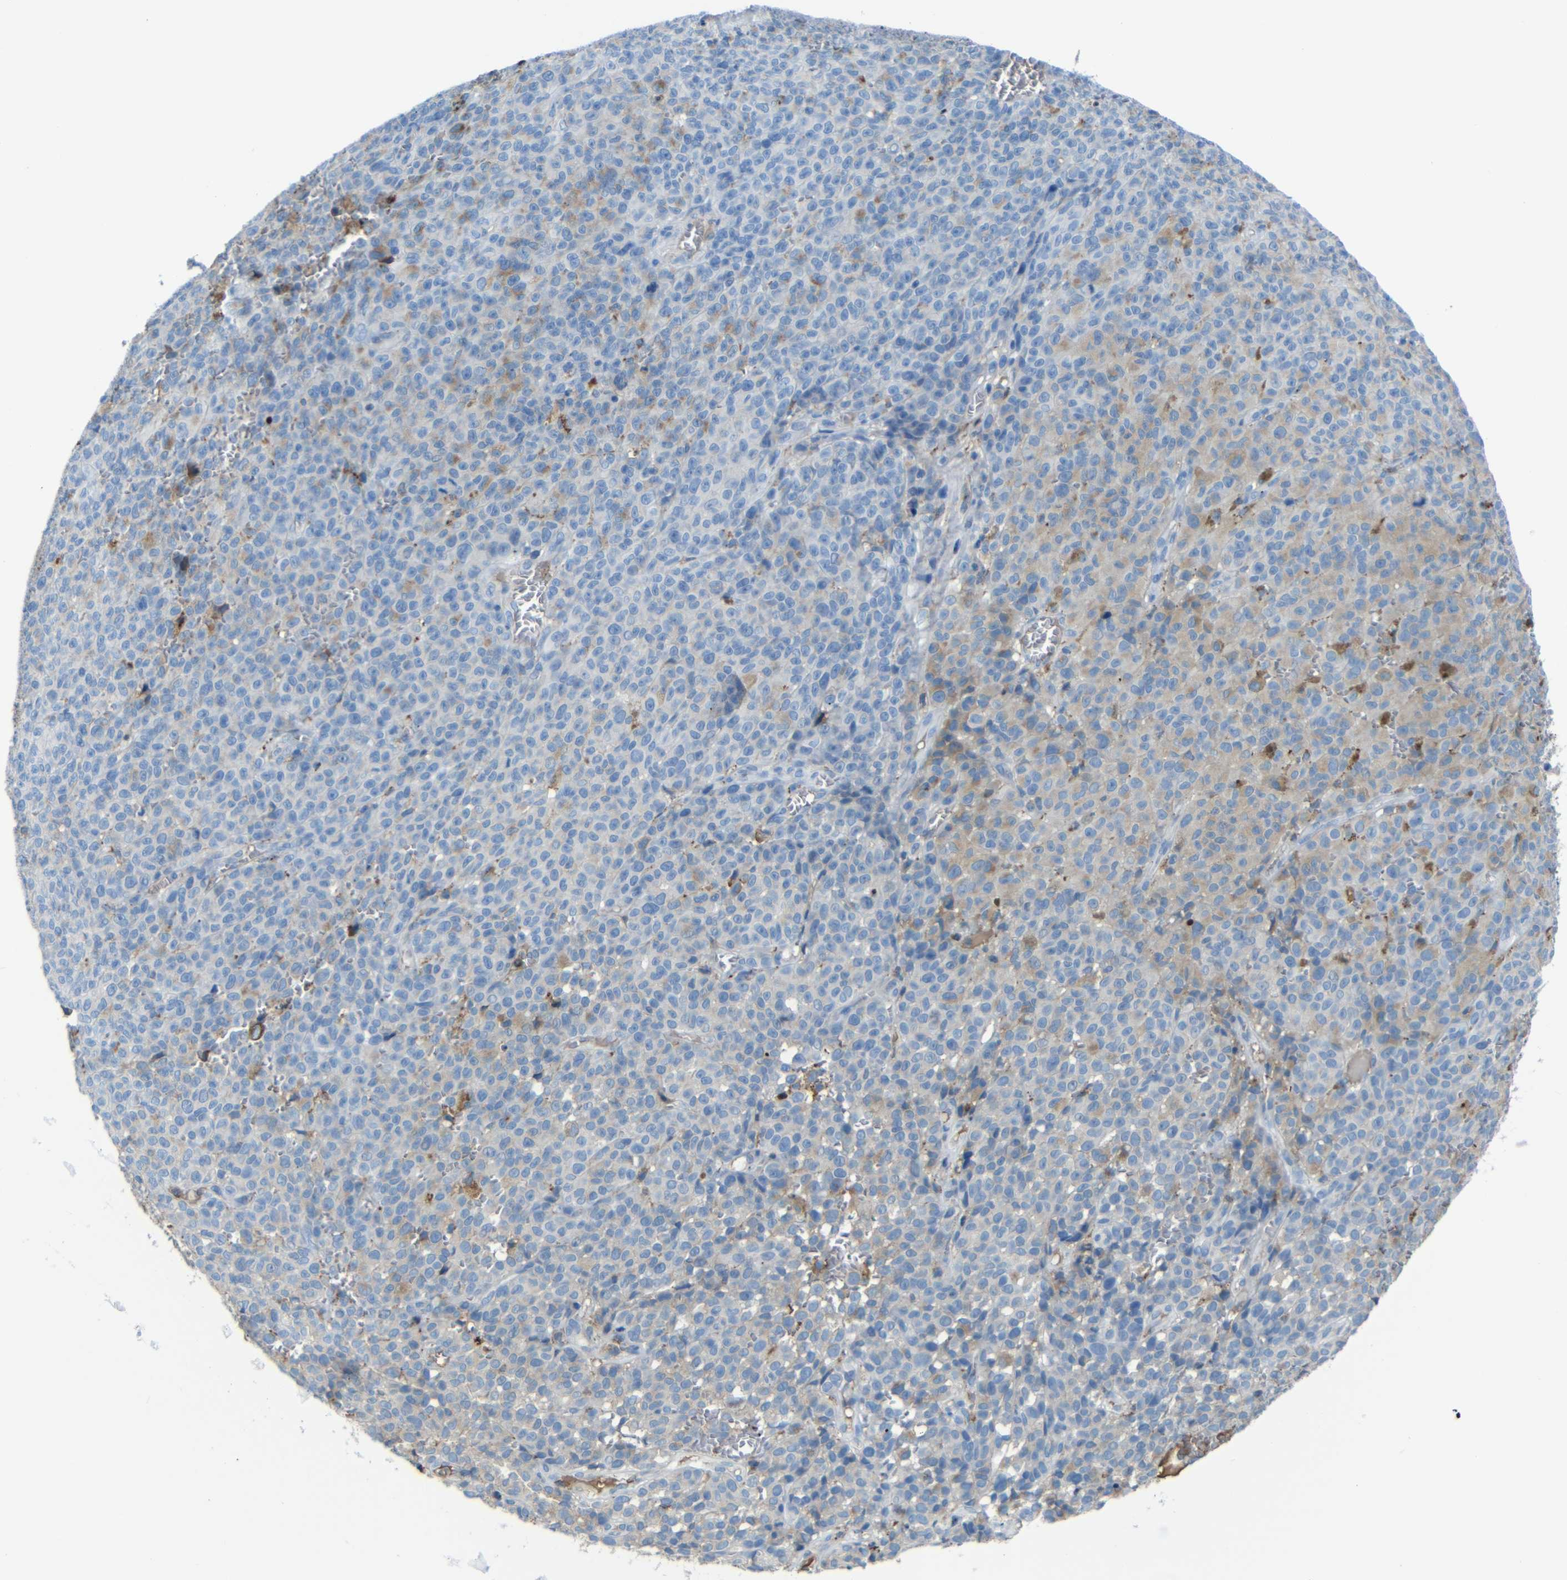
{"staining": {"intensity": "moderate", "quantity": "<25%", "location": "cytoplasmic/membranous"}, "tissue": "melanoma", "cell_type": "Tumor cells", "image_type": "cancer", "snomed": [{"axis": "morphology", "description": "Malignant melanoma, NOS"}, {"axis": "topography", "description": "Skin"}], "caption": "Protein staining exhibits moderate cytoplasmic/membranous expression in approximately <25% of tumor cells in melanoma.", "gene": "SERPINA1", "patient": {"sex": "female", "age": 82}}